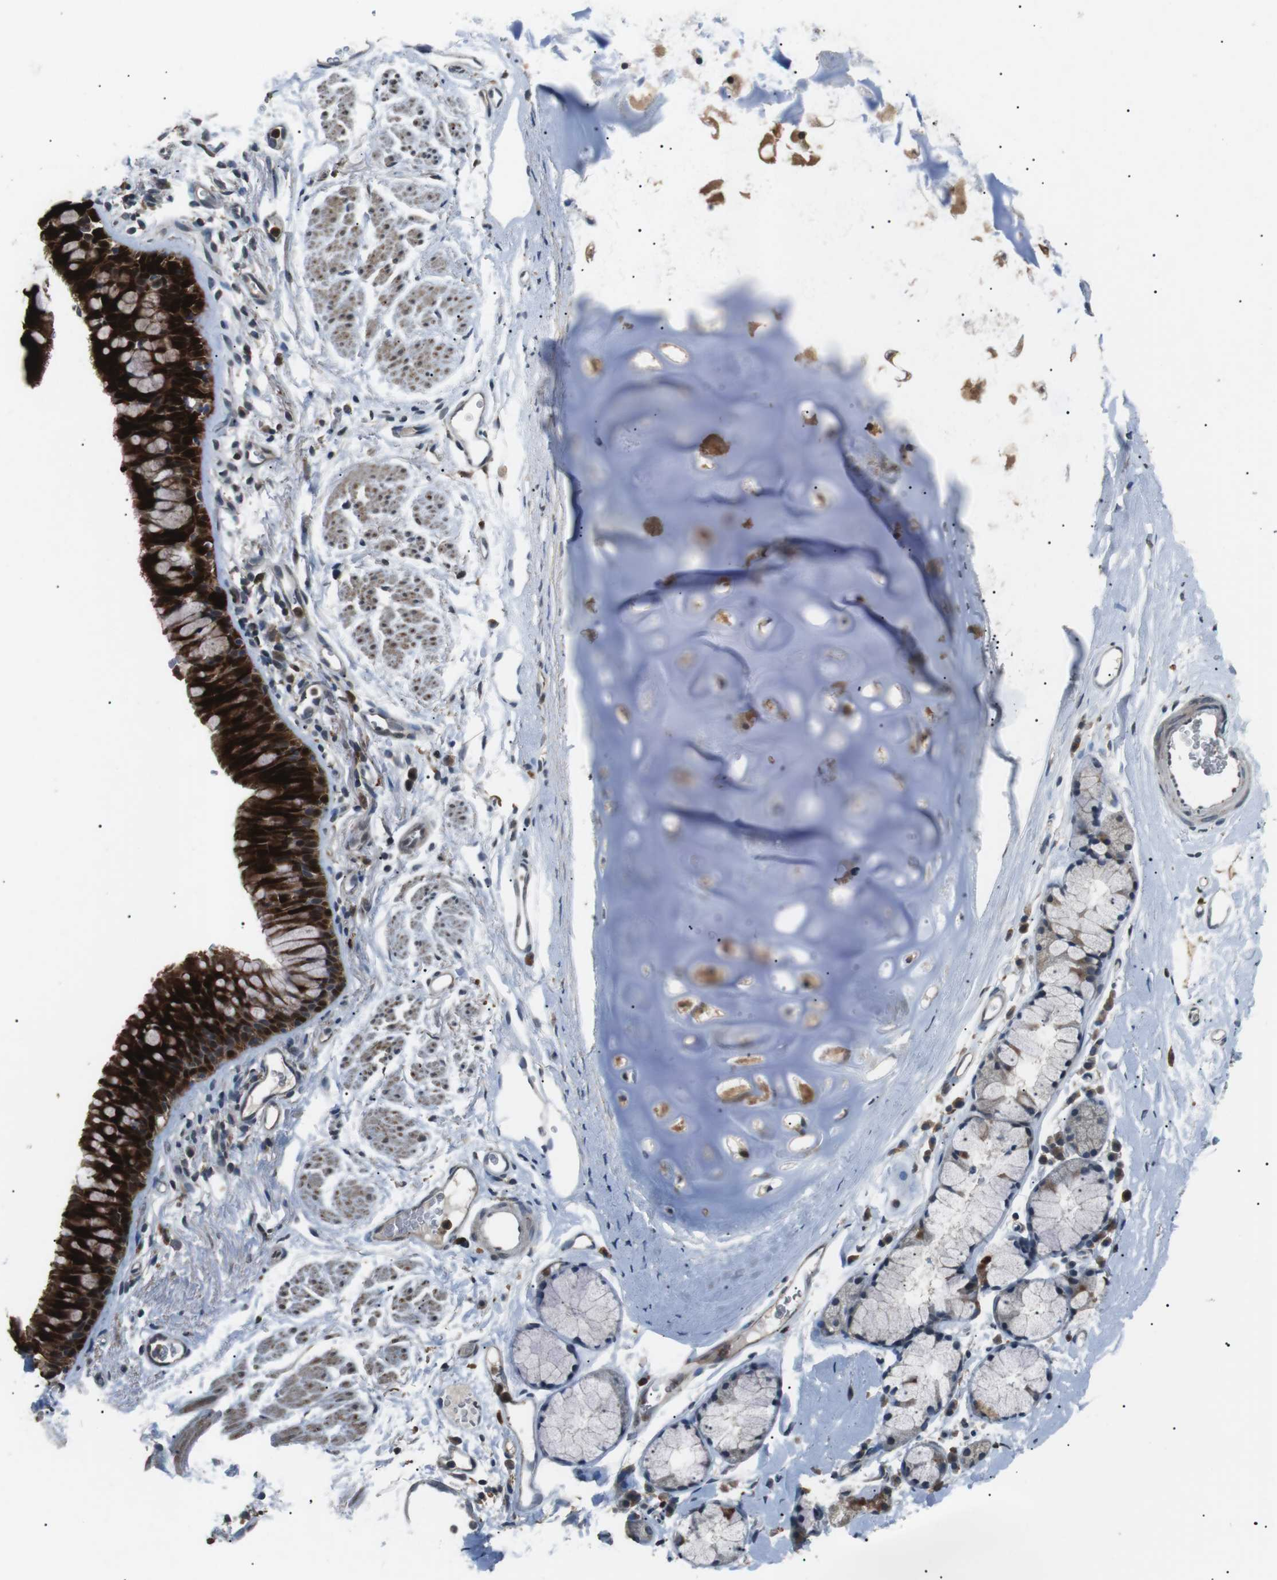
{"staining": {"intensity": "weak", "quantity": ">75%", "location": "cytoplasmic/membranous"}, "tissue": "adipose tissue", "cell_type": "Adipocytes", "image_type": "normal", "snomed": [{"axis": "morphology", "description": "Normal tissue, NOS"}, {"axis": "topography", "description": "Cartilage tissue"}, {"axis": "topography", "description": "Bronchus"}], "caption": "Weak cytoplasmic/membranous staining for a protein is identified in about >75% of adipocytes of normal adipose tissue using immunohistochemistry.", "gene": "NEK7", "patient": {"sex": "female", "age": 53}}